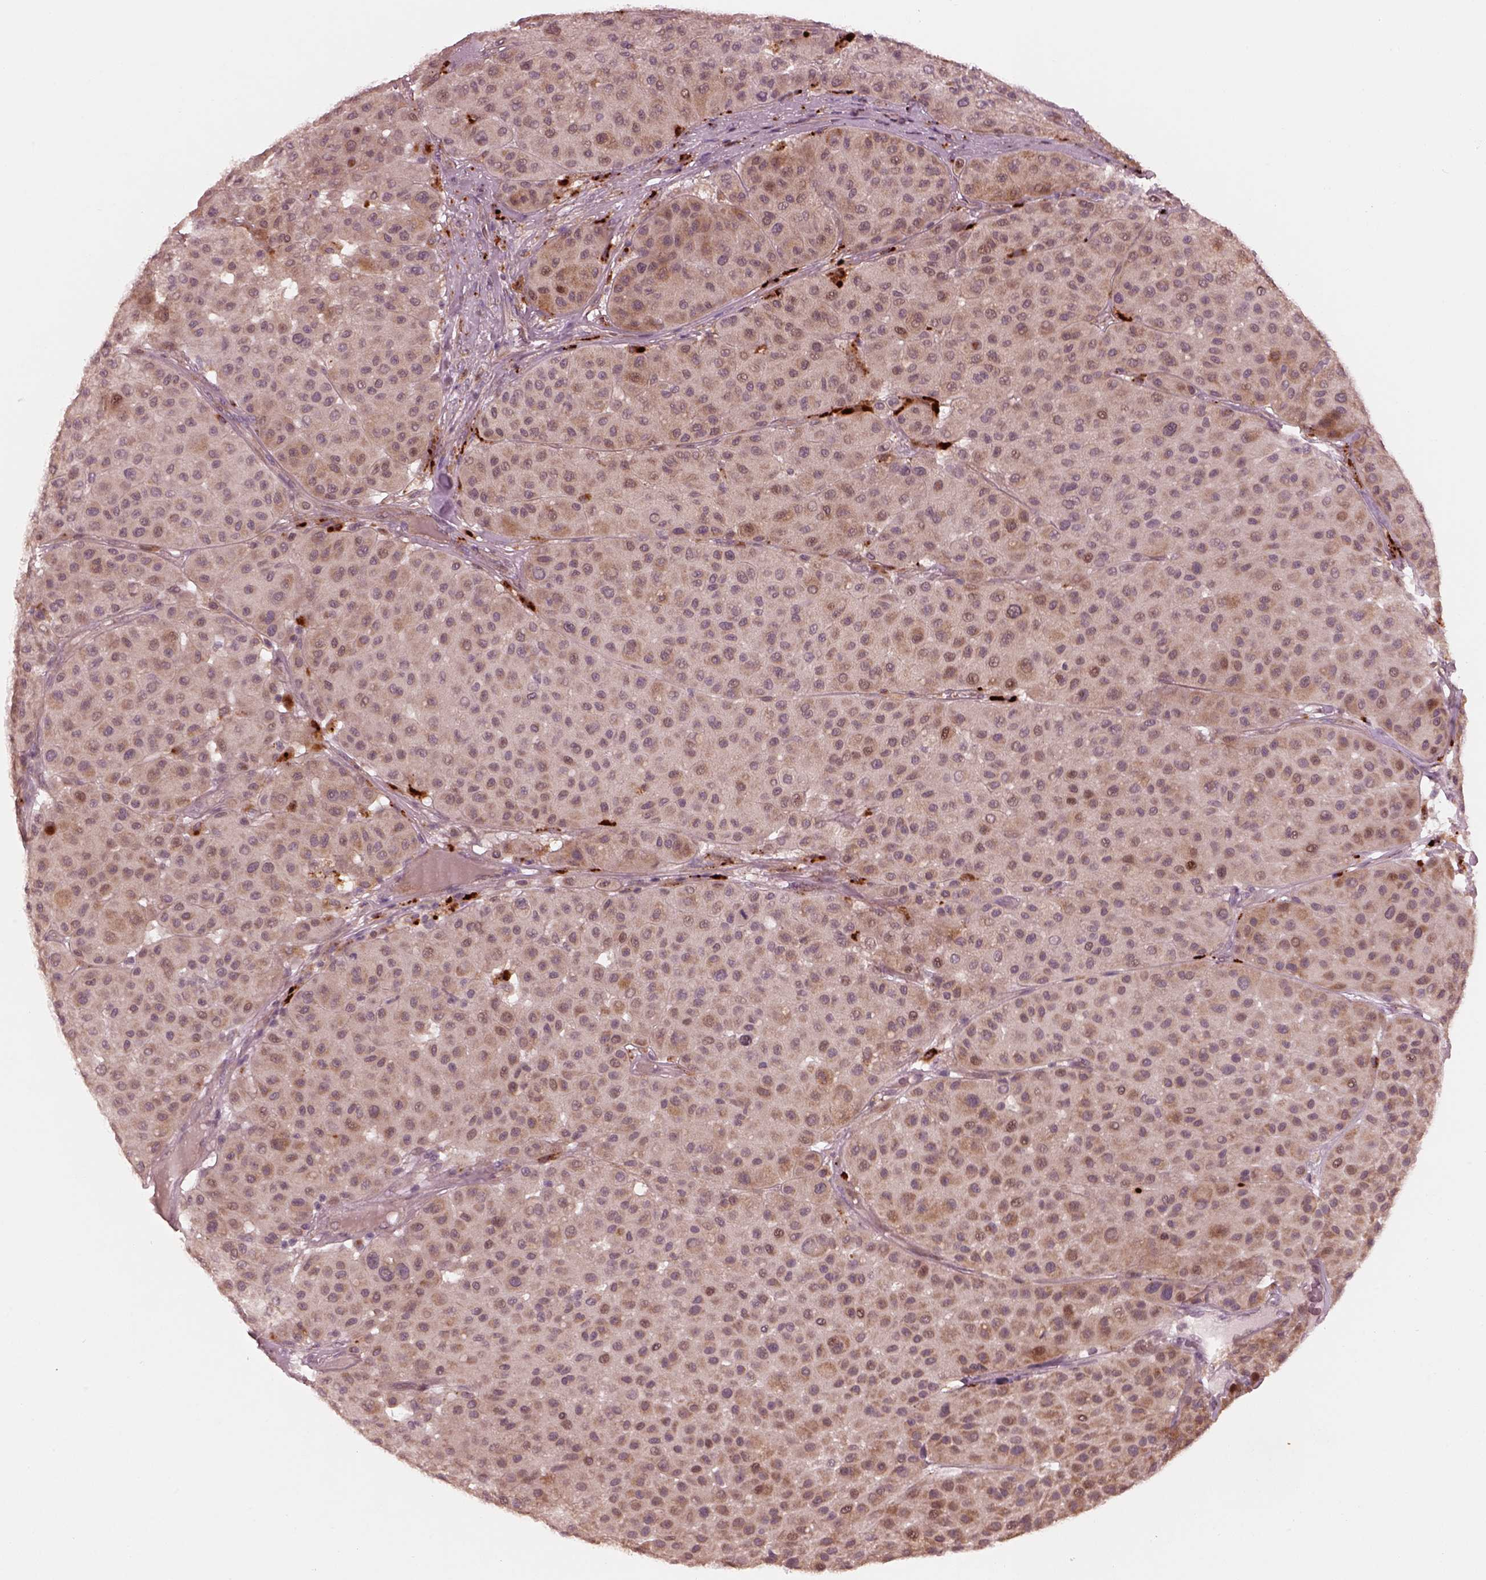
{"staining": {"intensity": "weak", "quantity": "25%-75%", "location": "cytoplasmic/membranous"}, "tissue": "melanoma", "cell_type": "Tumor cells", "image_type": "cancer", "snomed": [{"axis": "morphology", "description": "Malignant melanoma, Metastatic site"}, {"axis": "topography", "description": "Smooth muscle"}], "caption": "Tumor cells display weak cytoplasmic/membranous positivity in about 25%-75% of cells in melanoma.", "gene": "SLC25A46", "patient": {"sex": "male", "age": 41}}